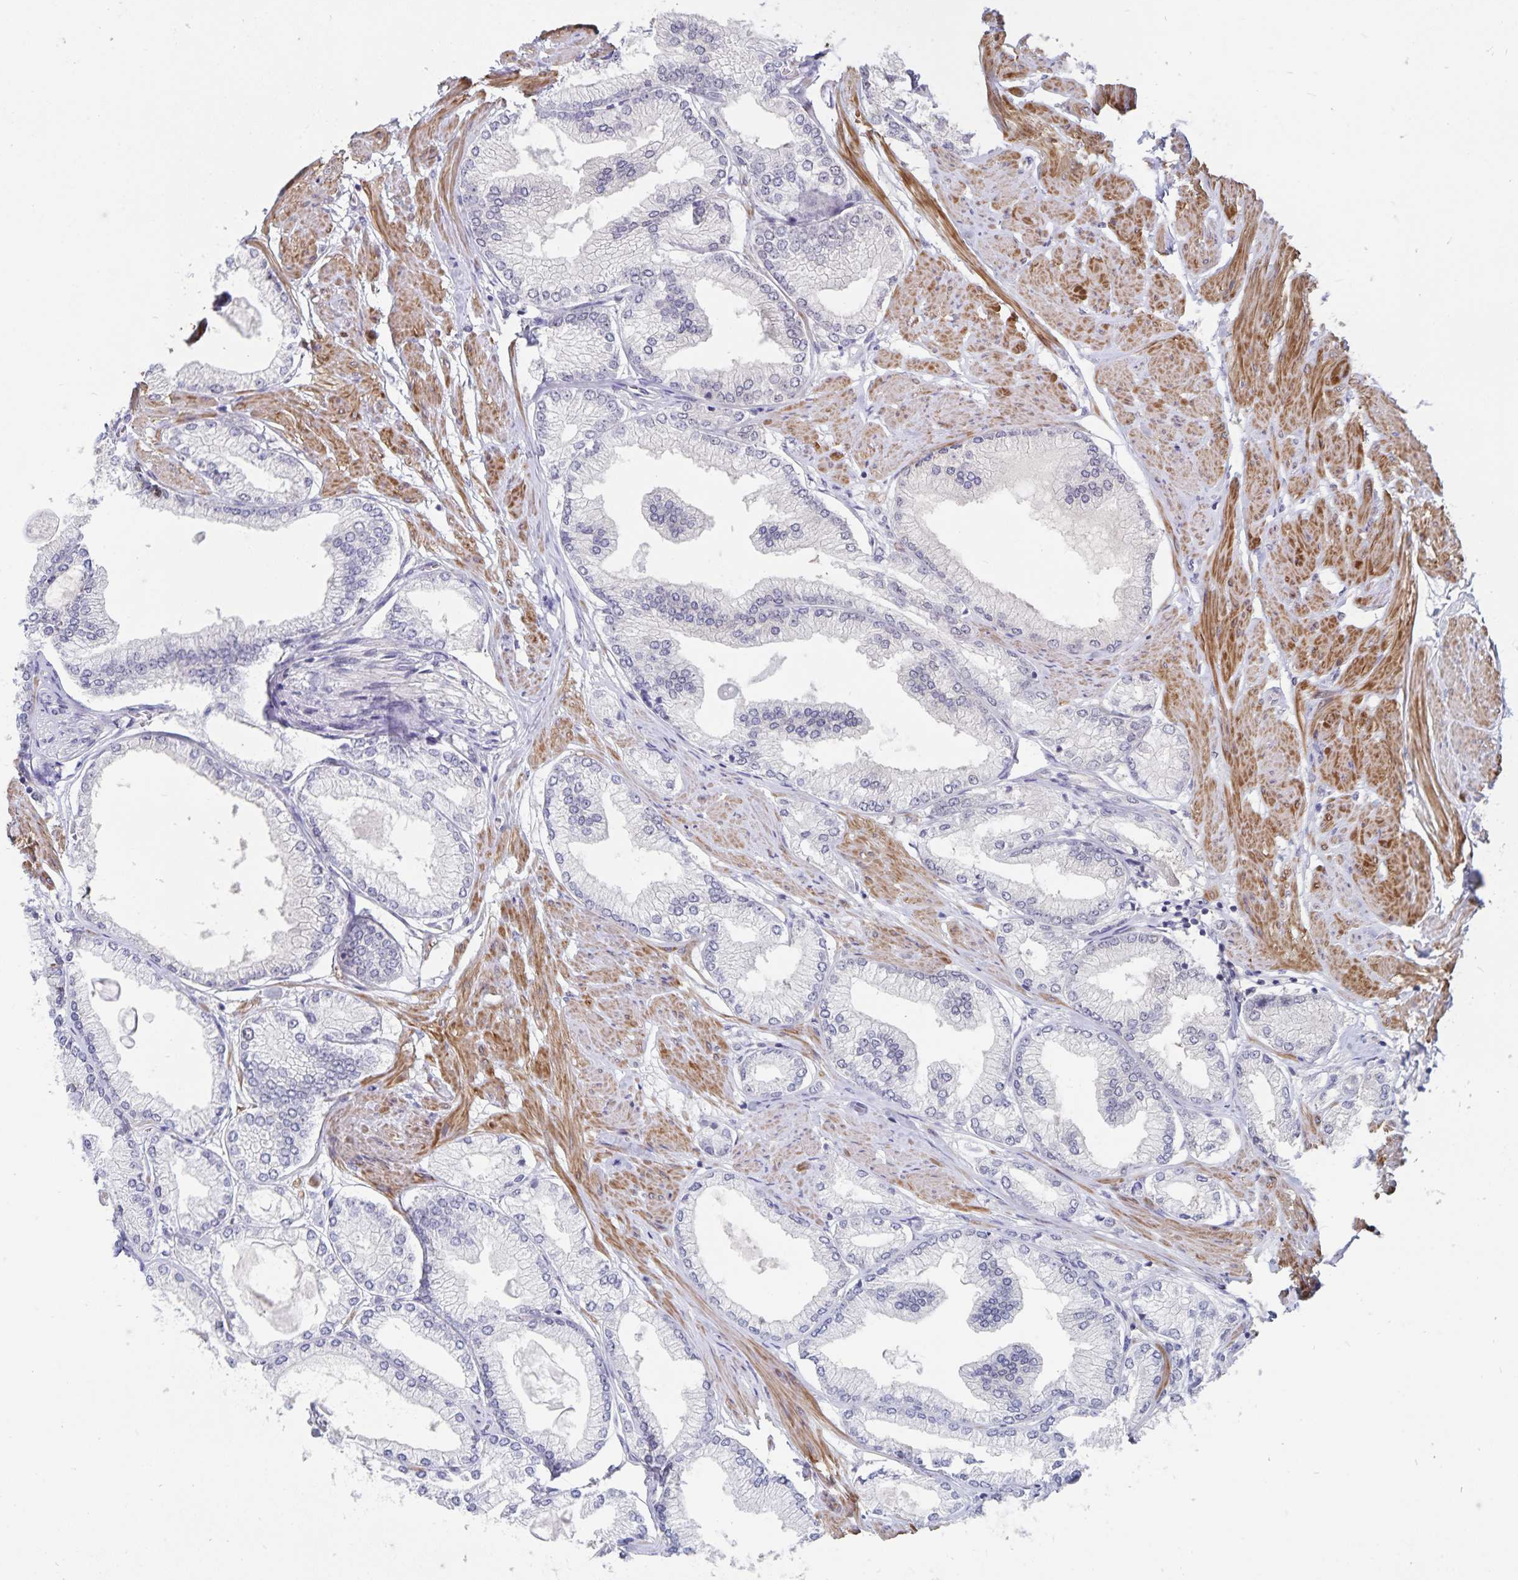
{"staining": {"intensity": "negative", "quantity": "none", "location": "none"}, "tissue": "prostate cancer", "cell_type": "Tumor cells", "image_type": "cancer", "snomed": [{"axis": "morphology", "description": "Adenocarcinoma, High grade"}, {"axis": "topography", "description": "Prostate"}], "caption": "Immunohistochemistry photomicrograph of human adenocarcinoma (high-grade) (prostate) stained for a protein (brown), which shows no expression in tumor cells.", "gene": "BAG6", "patient": {"sex": "male", "age": 68}}